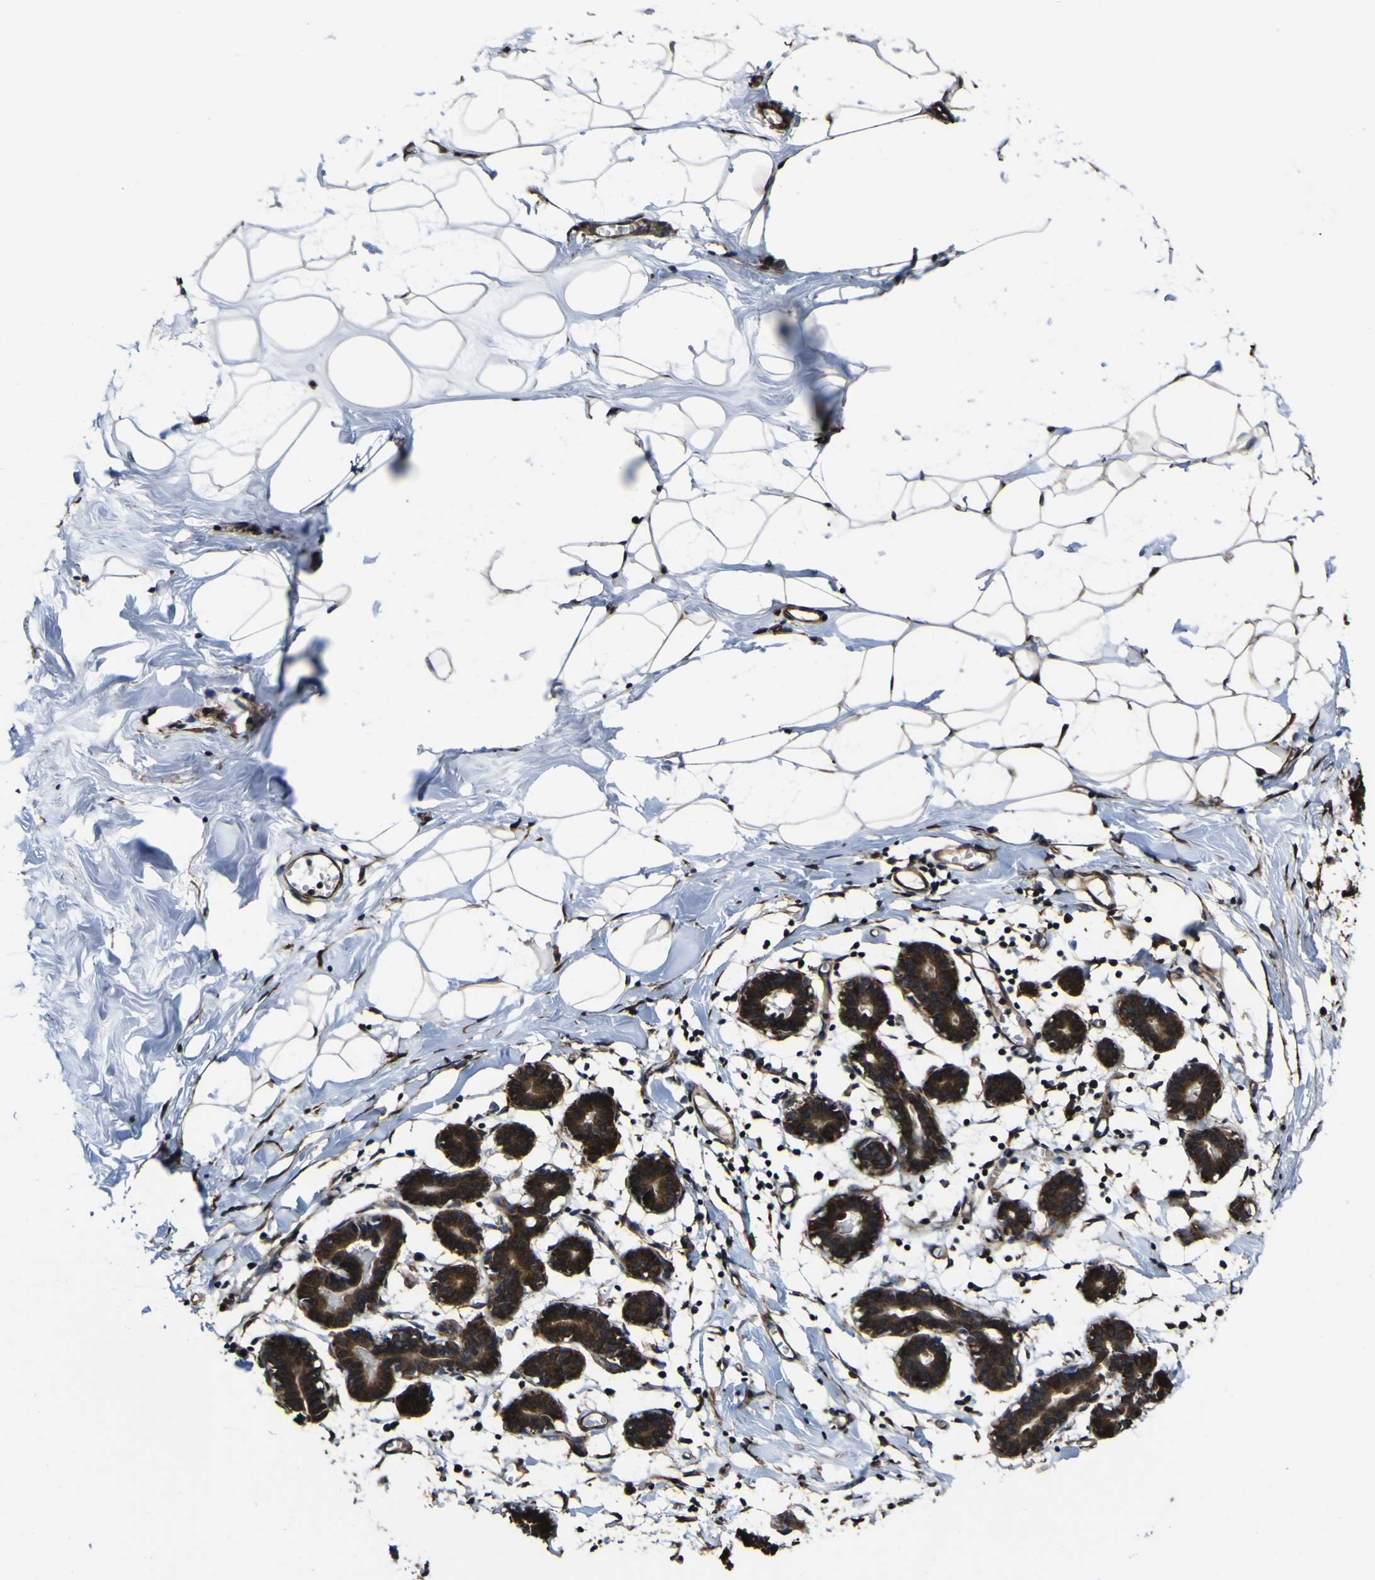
{"staining": {"intensity": "moderate", "quantity": "<25%", "location": "cytoplasmic/membranous"}, "tissue": "breast", "cell_type": "Adipocytes", "image_type": "normal", "snomed": [{"axis": "morphology", "description": "Normal tissue, NOS"}, {"axis": "topography", "description": "Breast"}], "caption": "The micrograph reveals immunohistochemical staining of benign breast. There is moderate cytoplasmic/membranous staining is appreciated in approximately <25% of adipocytes.", "gene": "NAALADL2", "patient": {"sex": "female", "age": 27}}